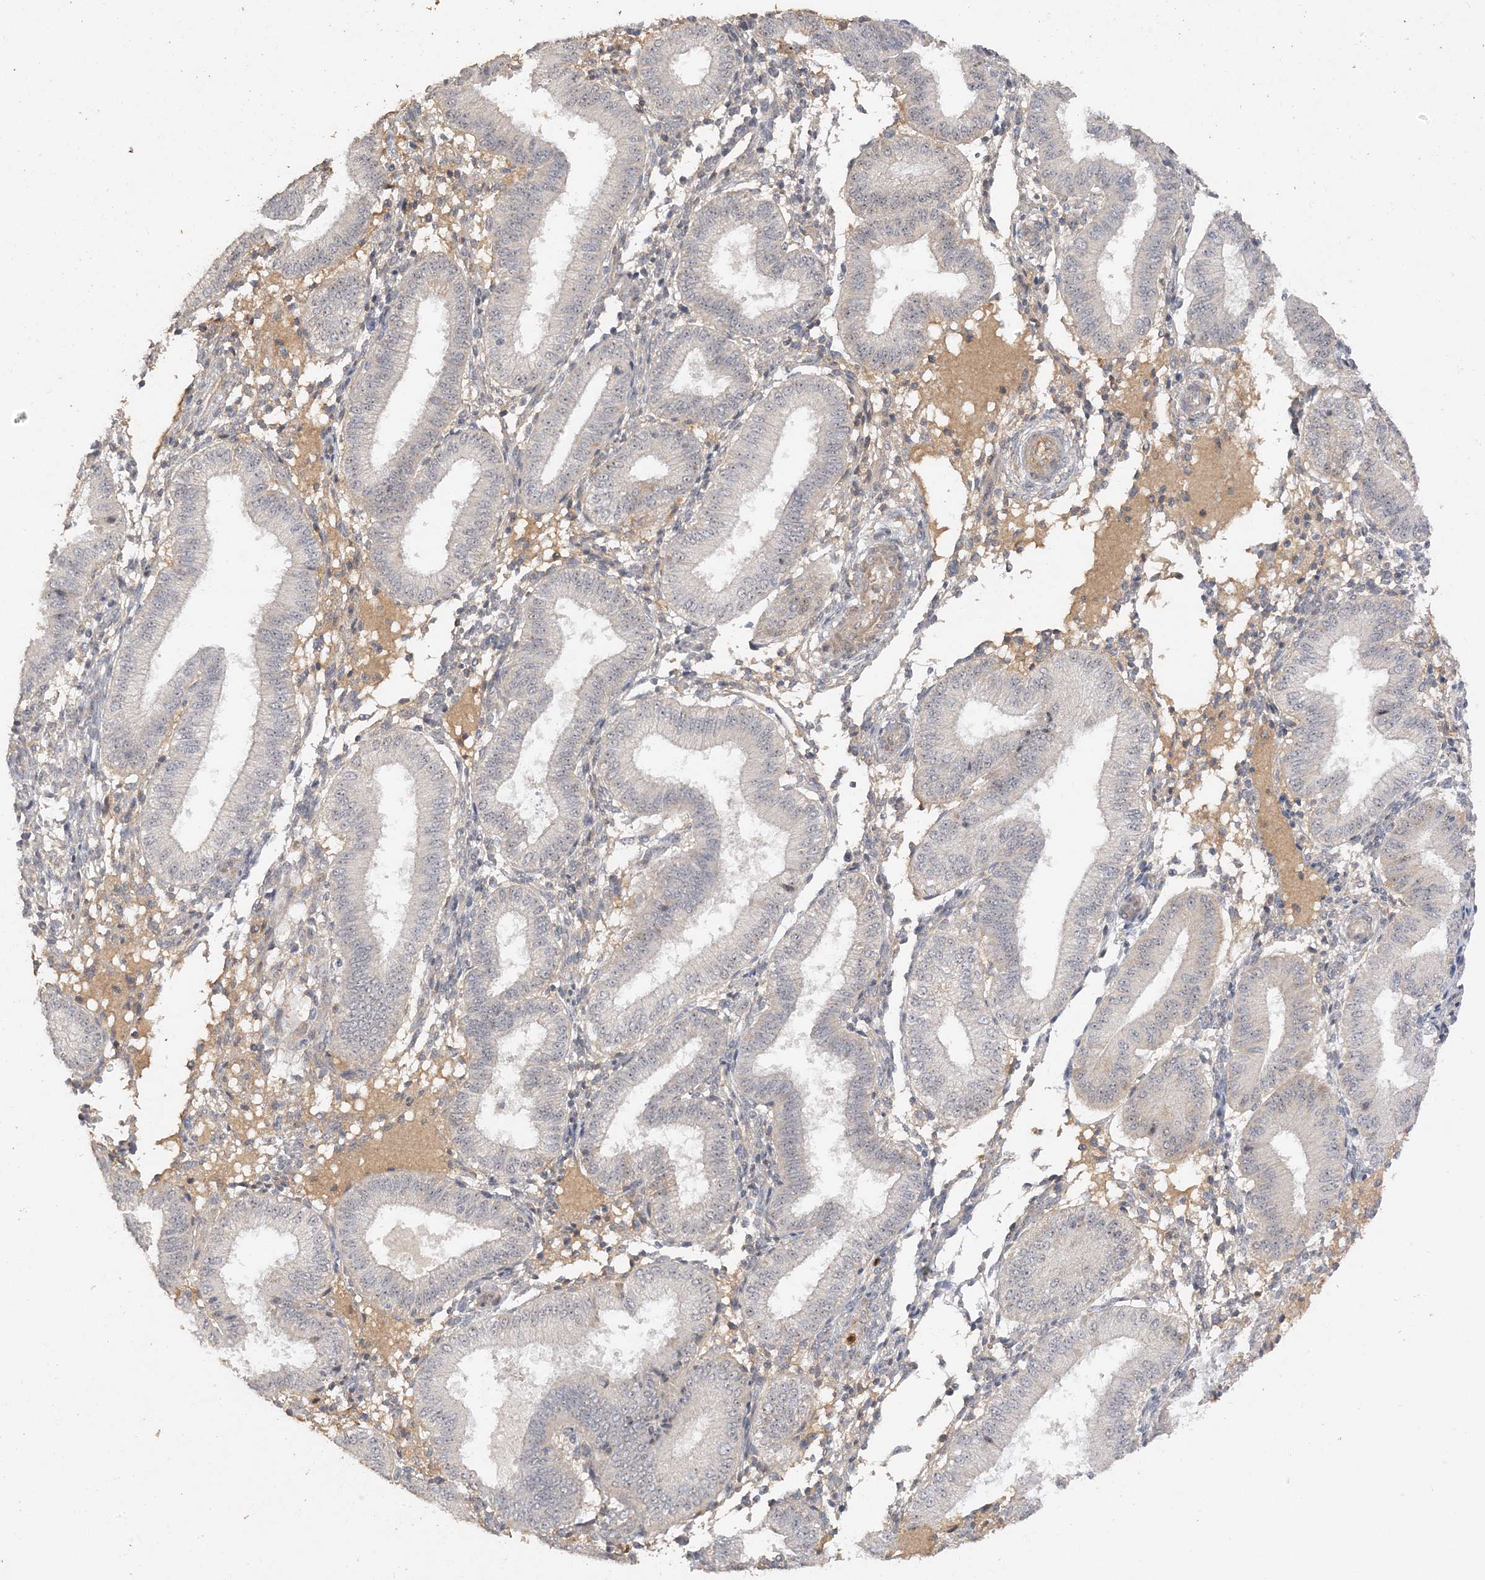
{"staining": {"intensity": "negative", "quantity": "none", "location": "none"}, "tissue": "endometrium", "cell_type": "Cells in endometrial stroma", "image_type": "normal", "snomed": [{"axis": "morphology", "description": "Normal tissue, NOS"}, {"axis": "topography", "description": "Endometrium"}], "caption": "IHC micrograph of unremarkable endometrium: human endometrium stained with DAB demonstrates no significant protein positivity in cells in endometrial stroma.", "gene": "DDX18", "patient": {"sex": "female", "age": 39}}